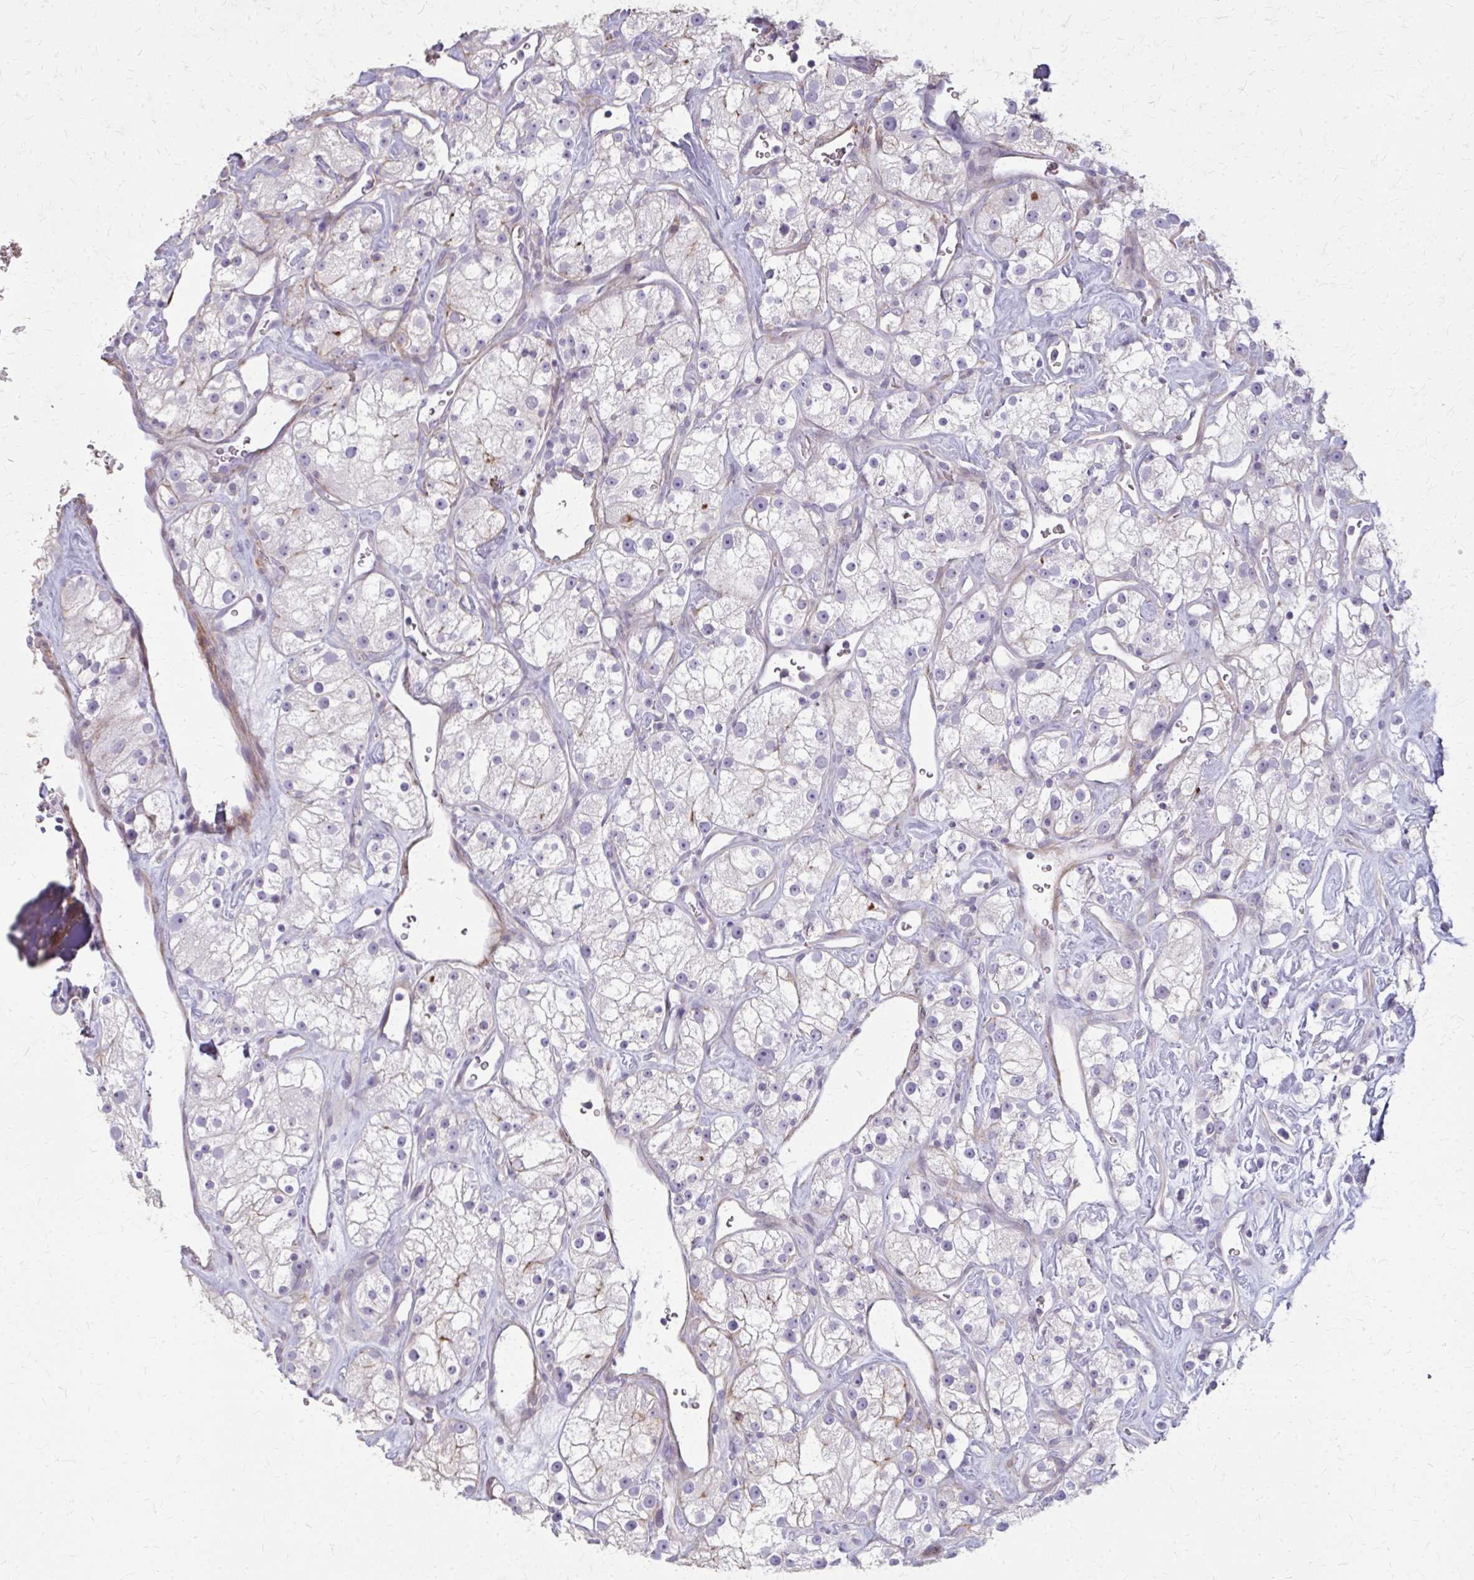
{"staining": {"intensity": "negative", "quantity": "none", "location": "none"}, "tissue": "renal cancer", "cell_type": "Tumor cells", "image_type": "cancer", "snomed": [{"axis": "morphology", "description": "Adenocarcinoma, NOS"}, {"axis": "topography", "description": "Kidney"}], "caption": "Tumor cells are negative for protein expression in human renal cancer.", "gene": "TENM4", "patient": {"sex": "male", "age": 77}}